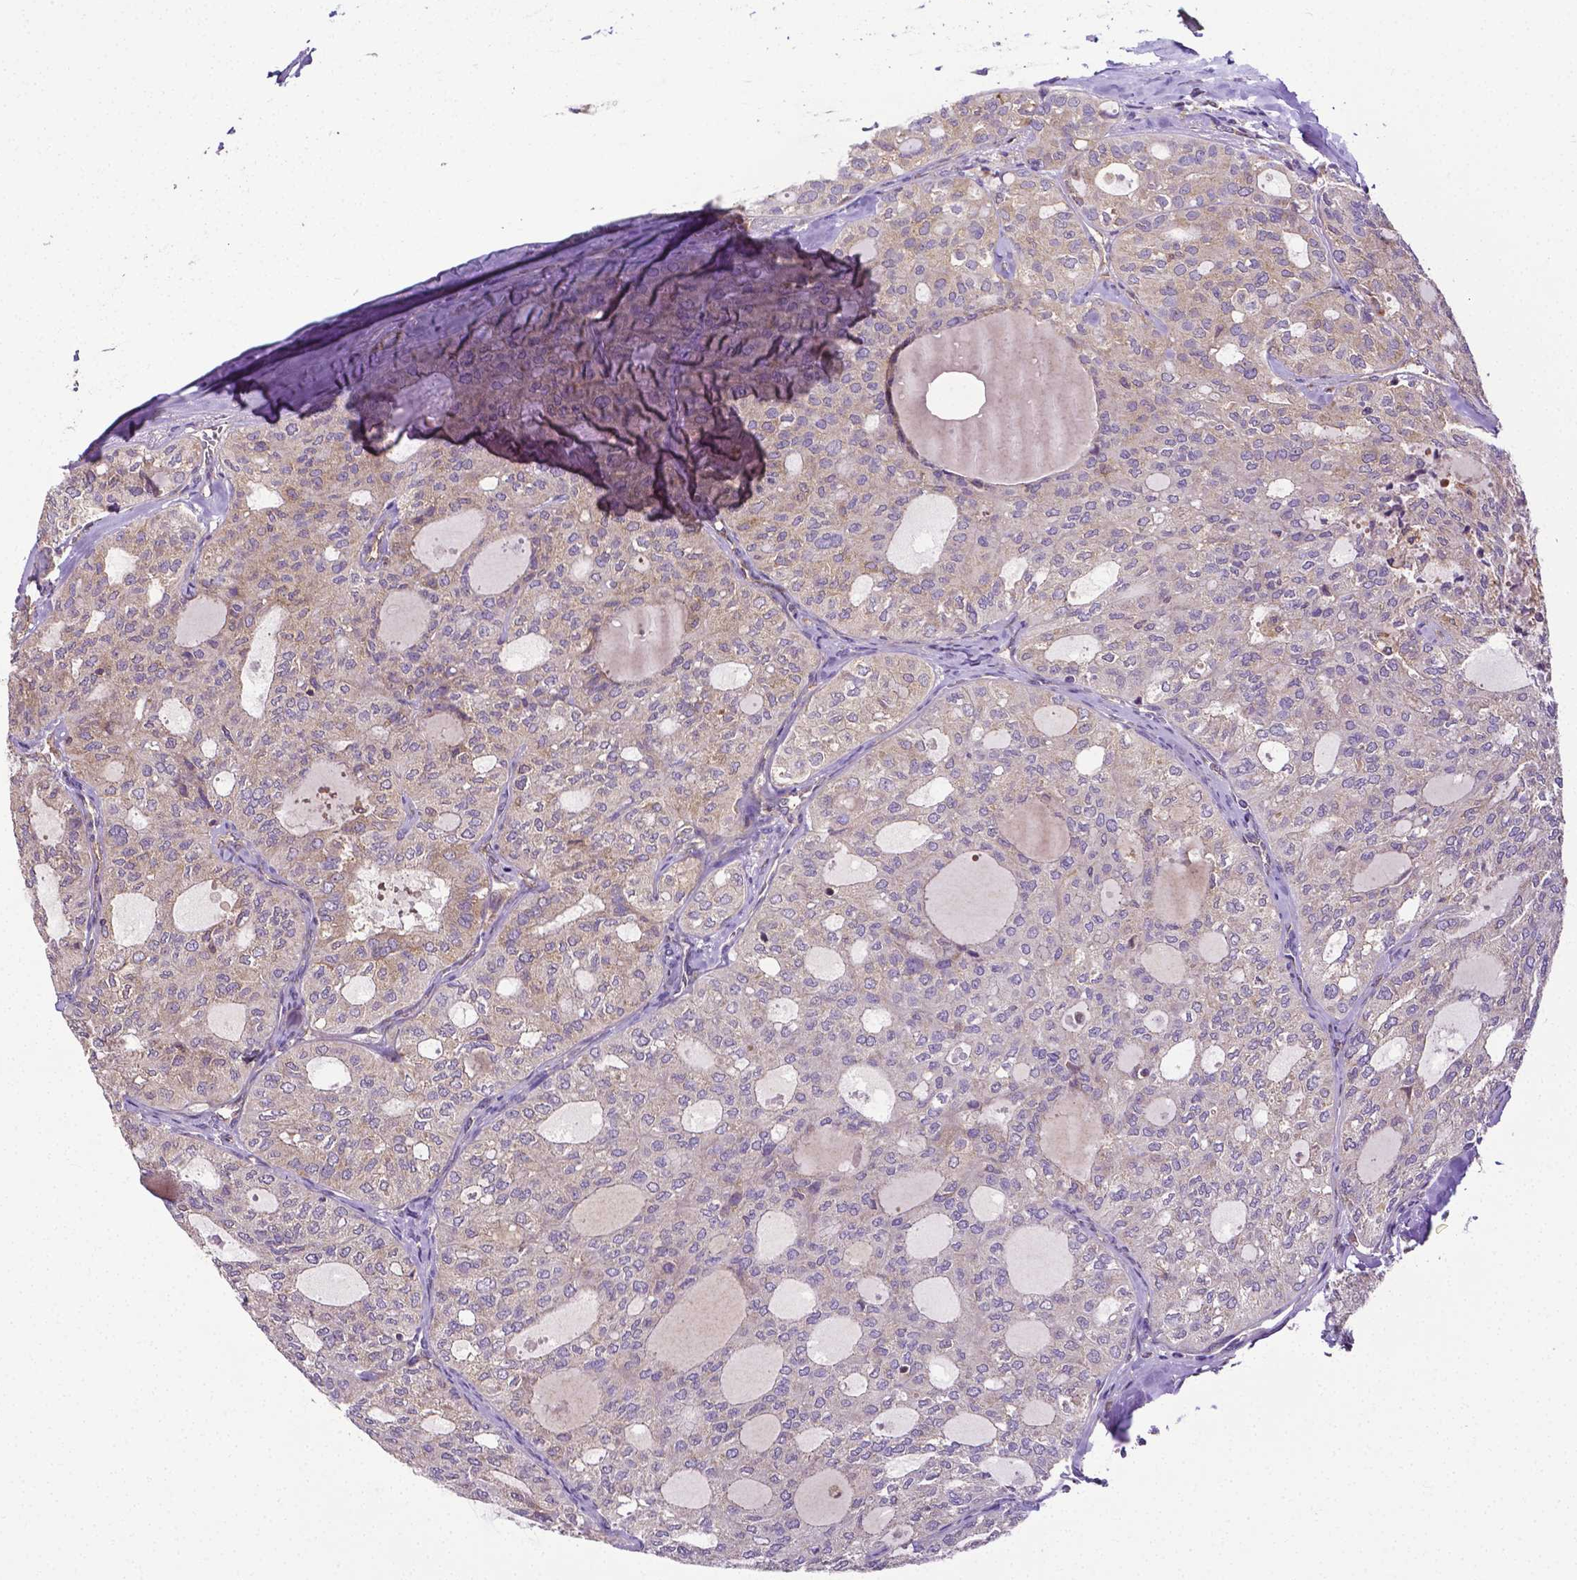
{"staining": {"intensity": "weak", "quantity": "<25%", "location": "cytoplasmic/membranous"}, "tissue": "thyroid cancer", "cell_type": "Tumor cells", "image_type": "cancer", "snomed": [{"axis": "morphology", "description": "Follicular adenoma carcinoma, NOS"}, {"axis": "topography", "description": "Thyroid gland"}], "caption": "Tumor cells are negative for brown protein staining in follicular adenoma carcinoma (thyroid).", "gene": "DICER1", "patient": {"sex": "male", "age": 75}}